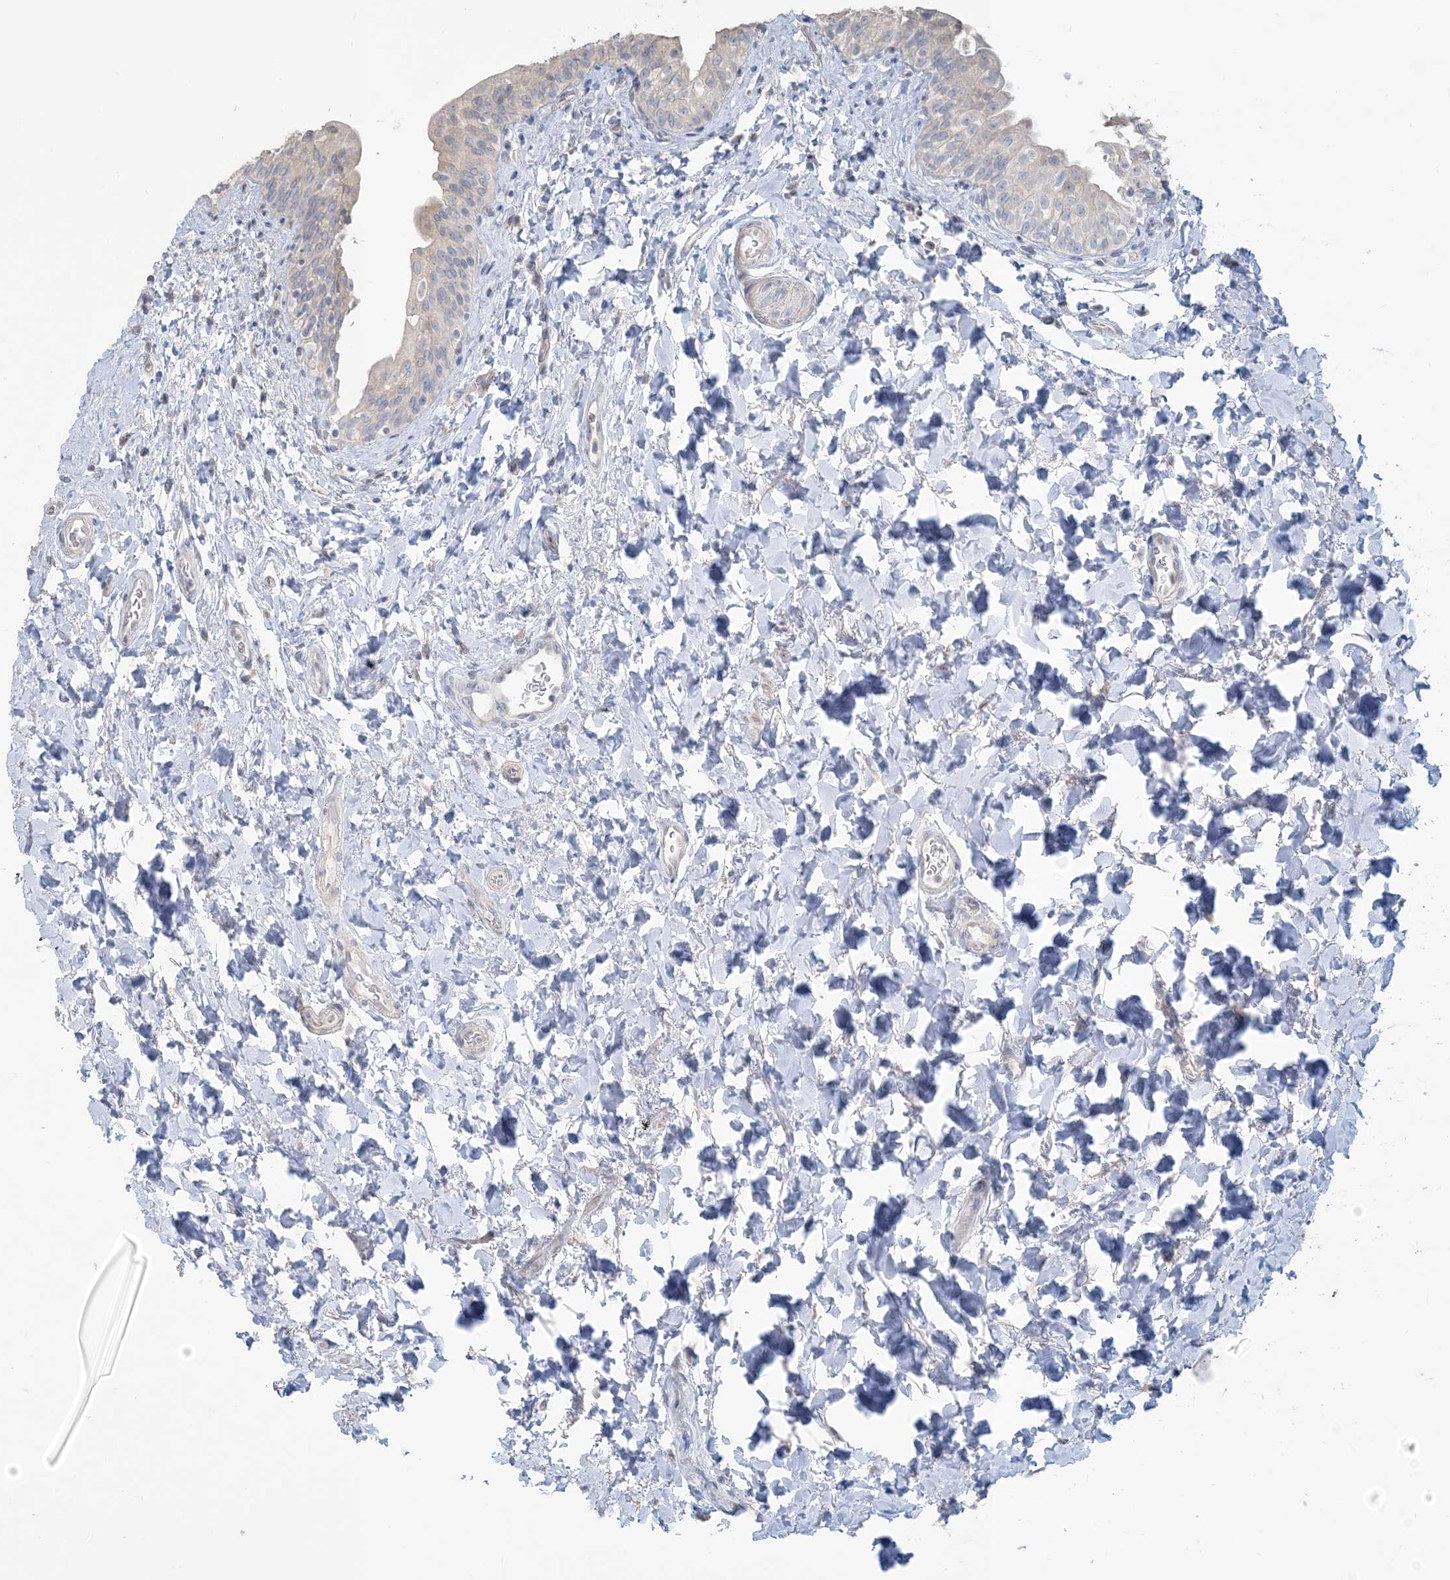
{"staining": {"intensity": "negative", "quantity": "none", "location": "none"}, "tissue": "urinary bladder", "cell_type": "Urothelial cells", "image_type": "normal", "snomed": [{"axis": "morphology", "description": "Normal tissue, NOS"}, {"axis": "topography", "description": "Urinary bladder"}], "caption": "Immunohistochemistry (IHC) histopathology image of normal urinary bladder: human urinary bladder stained with DAB (3,3'-diaminobenzidine) reveals no significant protein expression in urothelial cells.", "gene": "NPHS2", "patient": {"sex": "male", "age": 83}}